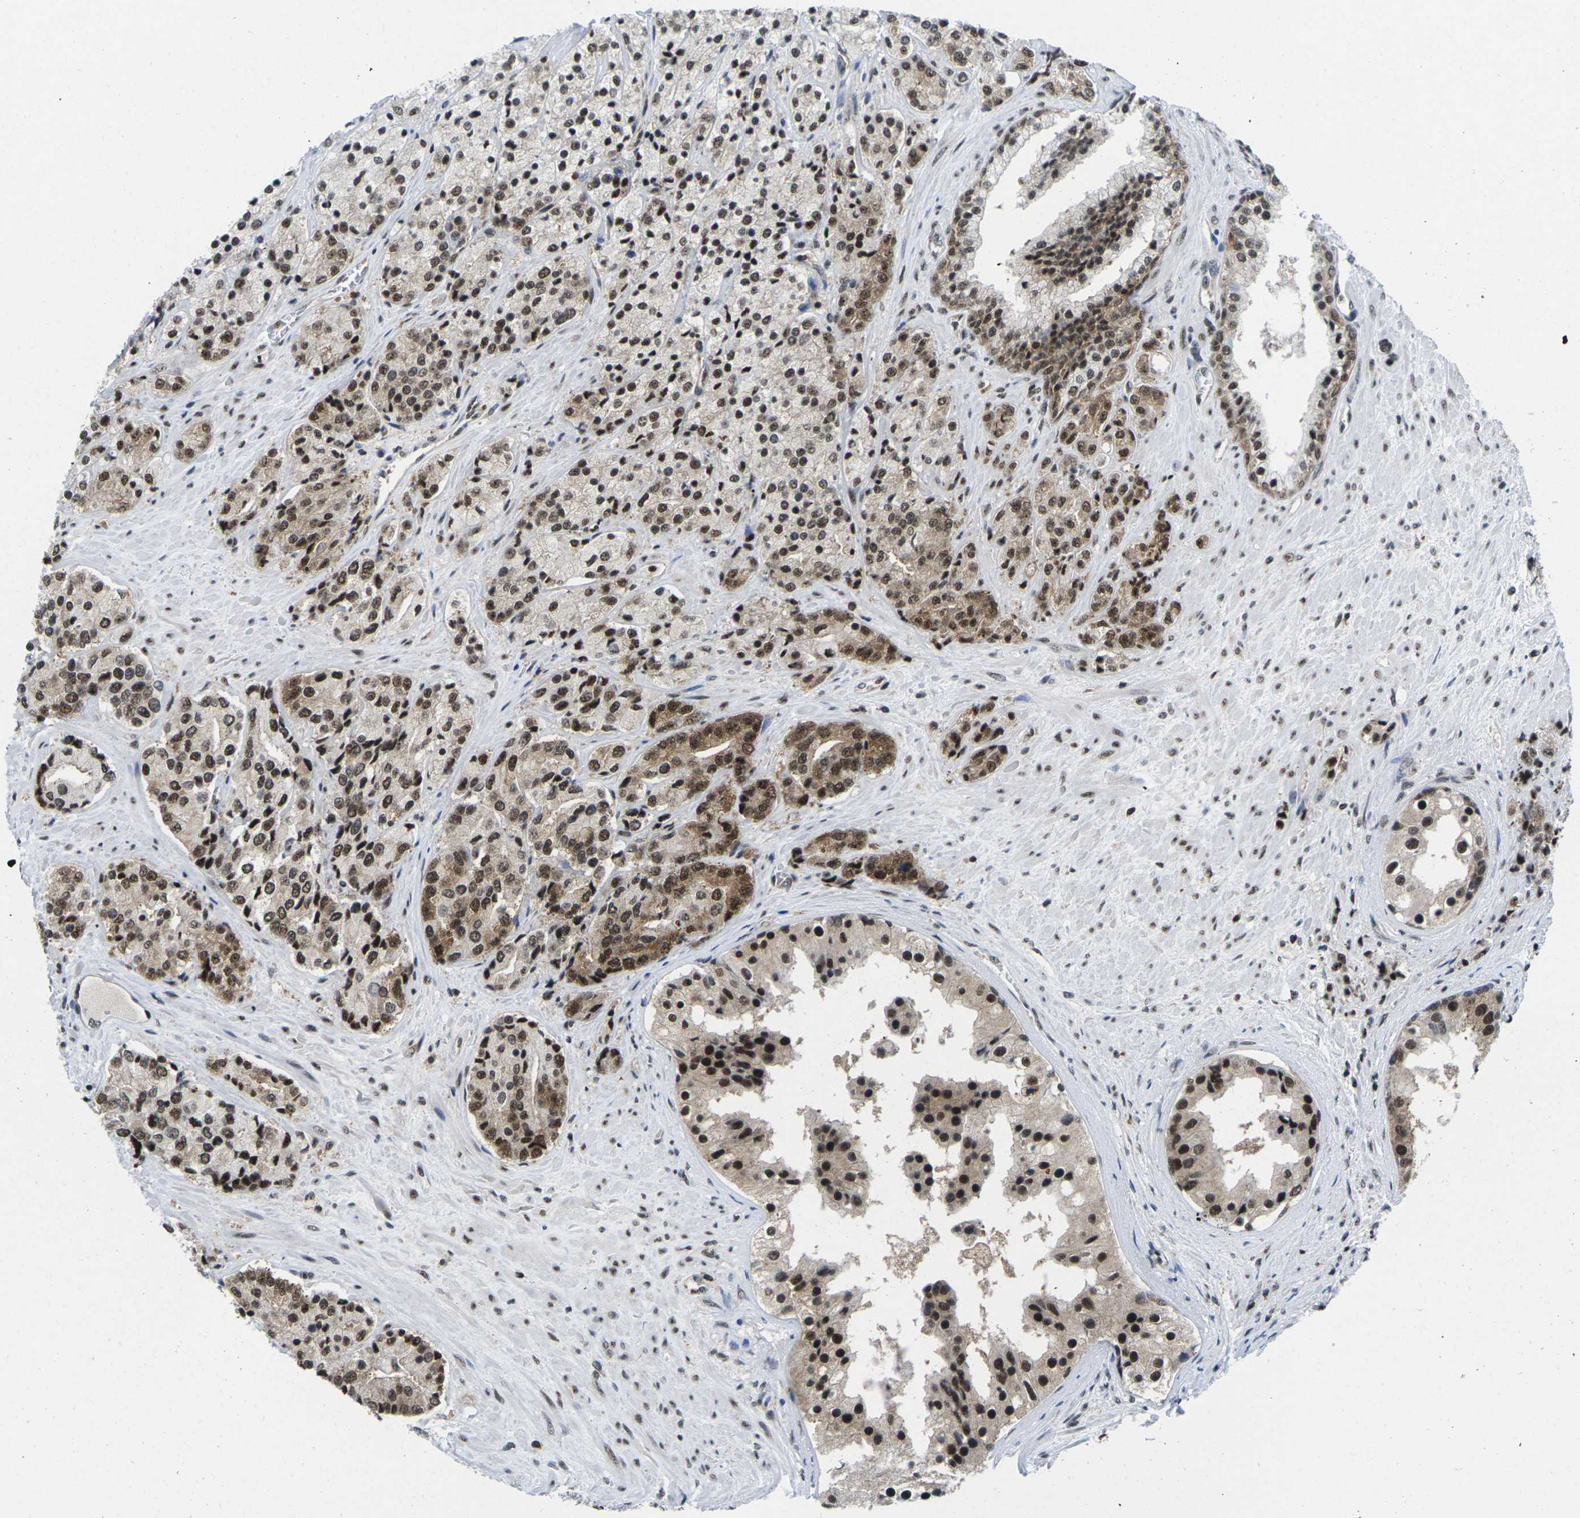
{"staining": {"intensity": "moderate", "quantity": ">75%", "location": "cytoplasmic/membranous,nuclear"}, "tissue": "prostate cancer", "cell_type": "Tumor cells", "image_type": "cancer", "snomed": [{"axis": "morphology", "description": "Adenocarcinoma, High grade"}, {"axis": "topography", "description": "Prostate"}], "caption": "Prostate cancer (adenocarcinoma (high-grade)) stained with a brown dye displays moderate cytoplasmic/membranous and nuclear positive positivity in approximately >75% of tumor cells.", "gene": "MAGOH", "patient": {"sex": "male", "age": 71}}